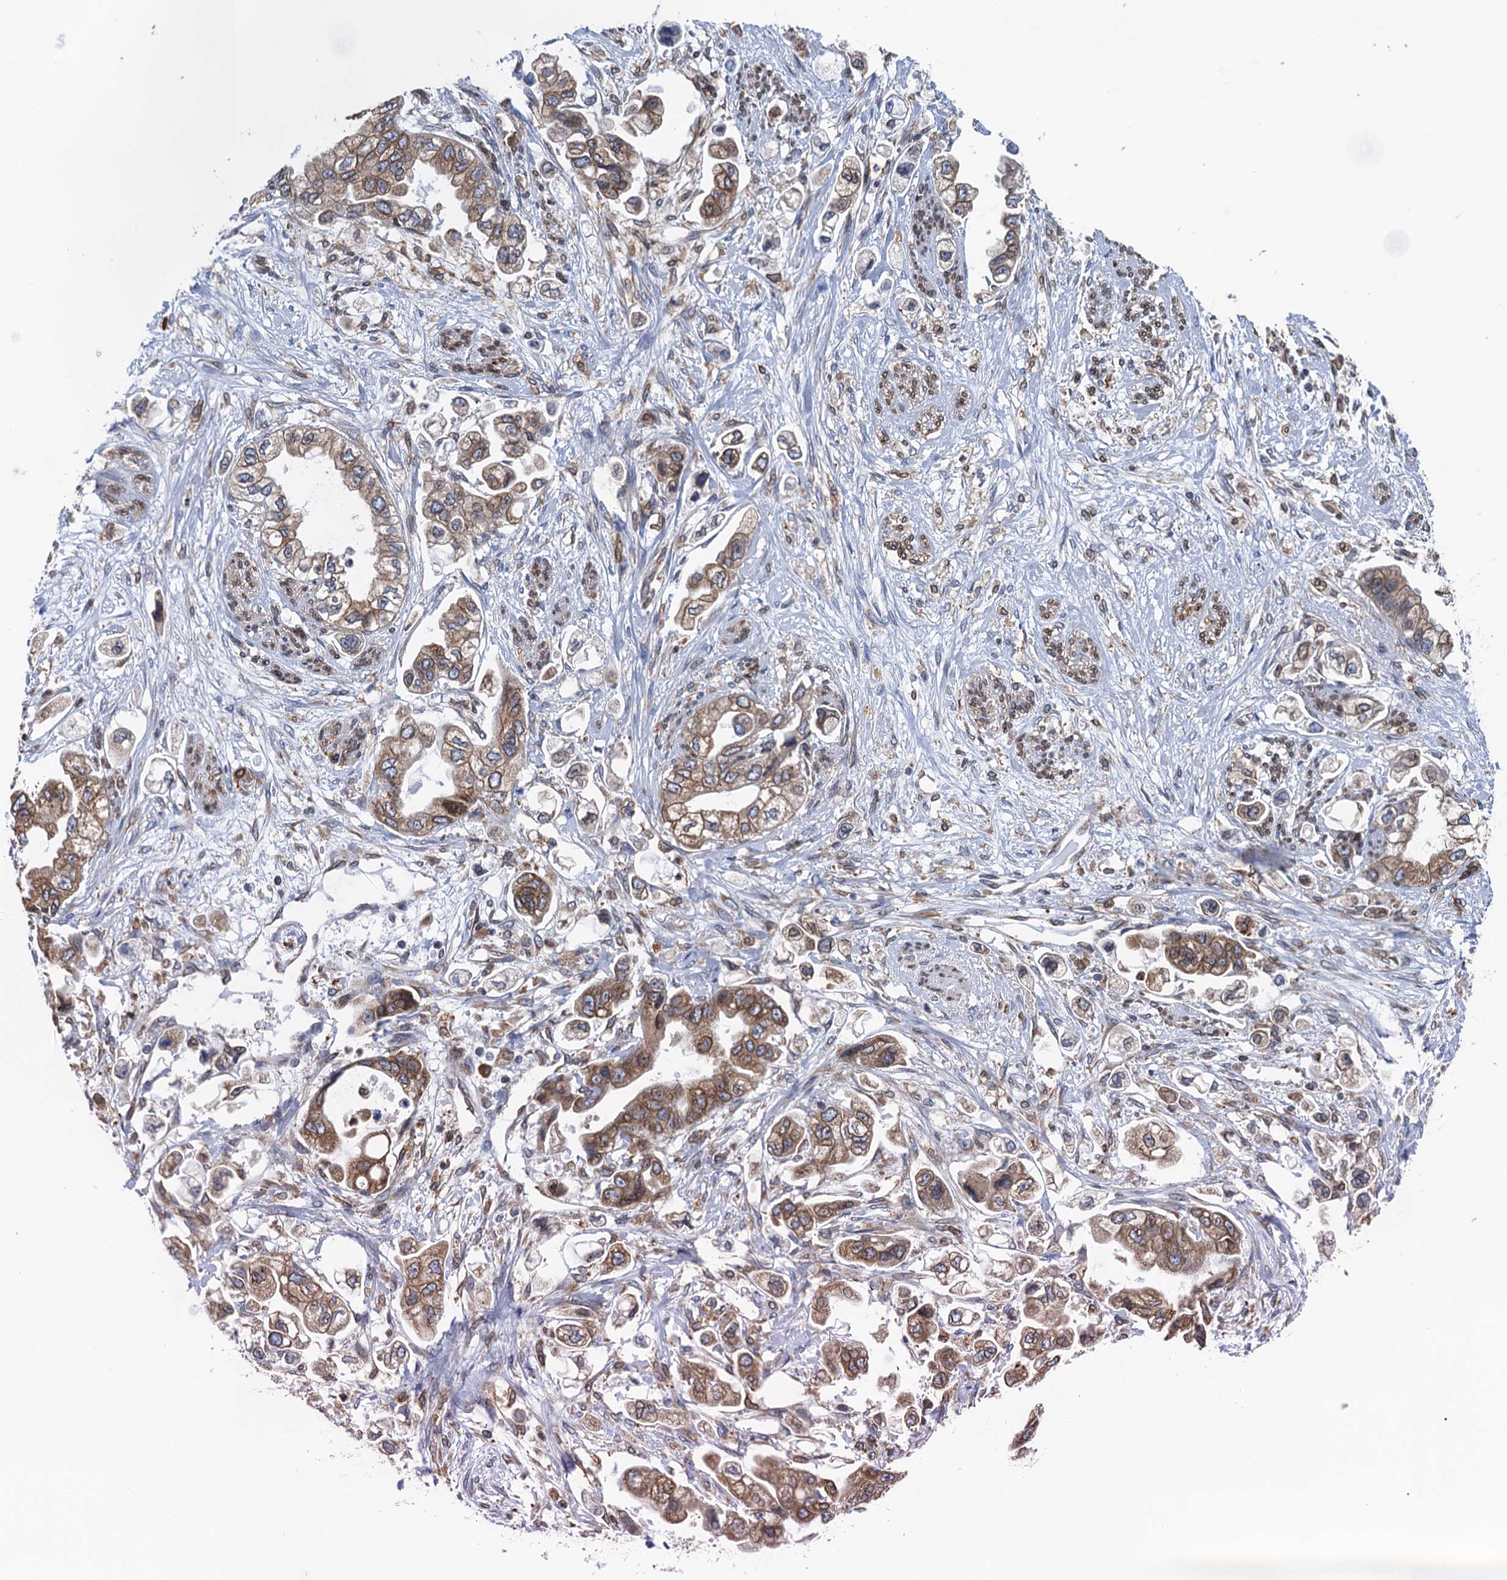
{"staining": {"intensity": "moderate", "quantity": ">75%", "location": "cytoplasmic/membranous"}, "tissue": "stomach cancer", "cell_type": "Tumor cells", "image_type": "cancer", "snomed": [{"axis": "morphology", "description": "Adenocarcinoma, NOS"}, {"axis": "topography", "description": "Stomach"}], "caption": "A medium amount of moderate cytoplasmic/membranous expression is identified in about >75% of tumor cells in stomach cancer (adenocarcinoma) tissue.", "gene": "TMEM205", "patient": {"sex": "male", "age": 62}}